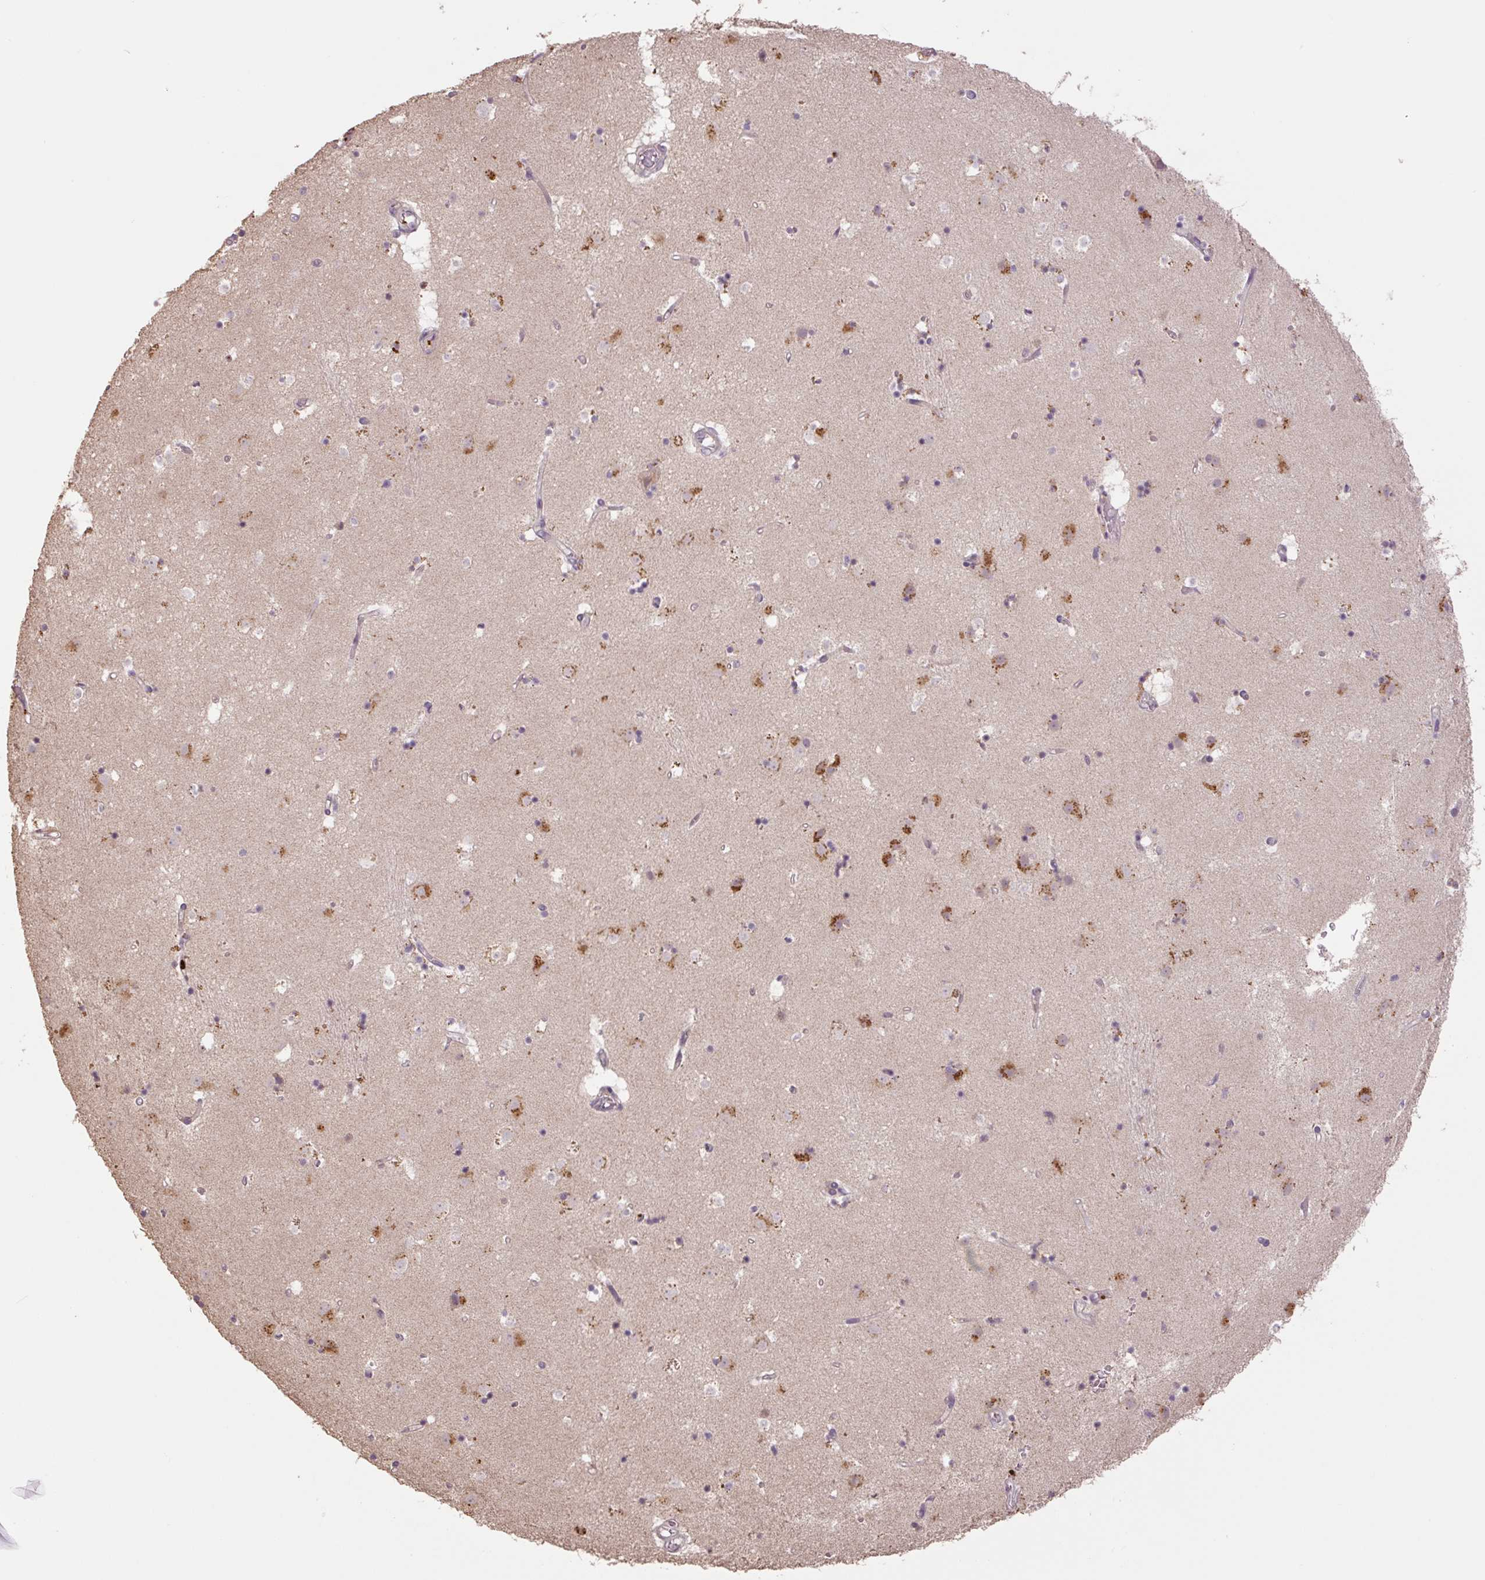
{"staining": {"intensity": "negative", "quantity": "none", "location": "none"}, "tissue": "caudate", "cell_type": "Glial cells", "image_type": "normal", "snomed": [{"axis": "morphology", "description": "Normal tissue, NOS"}, {"axis": "topography", "description": "Lateral ventricle wall"}], "caption": "Immunohistochemical staining of unremarkable caudate reveals no significant staining in glial cells.", "gene": "TMEM160", "patient": {"sex": "male", "age": 58}}